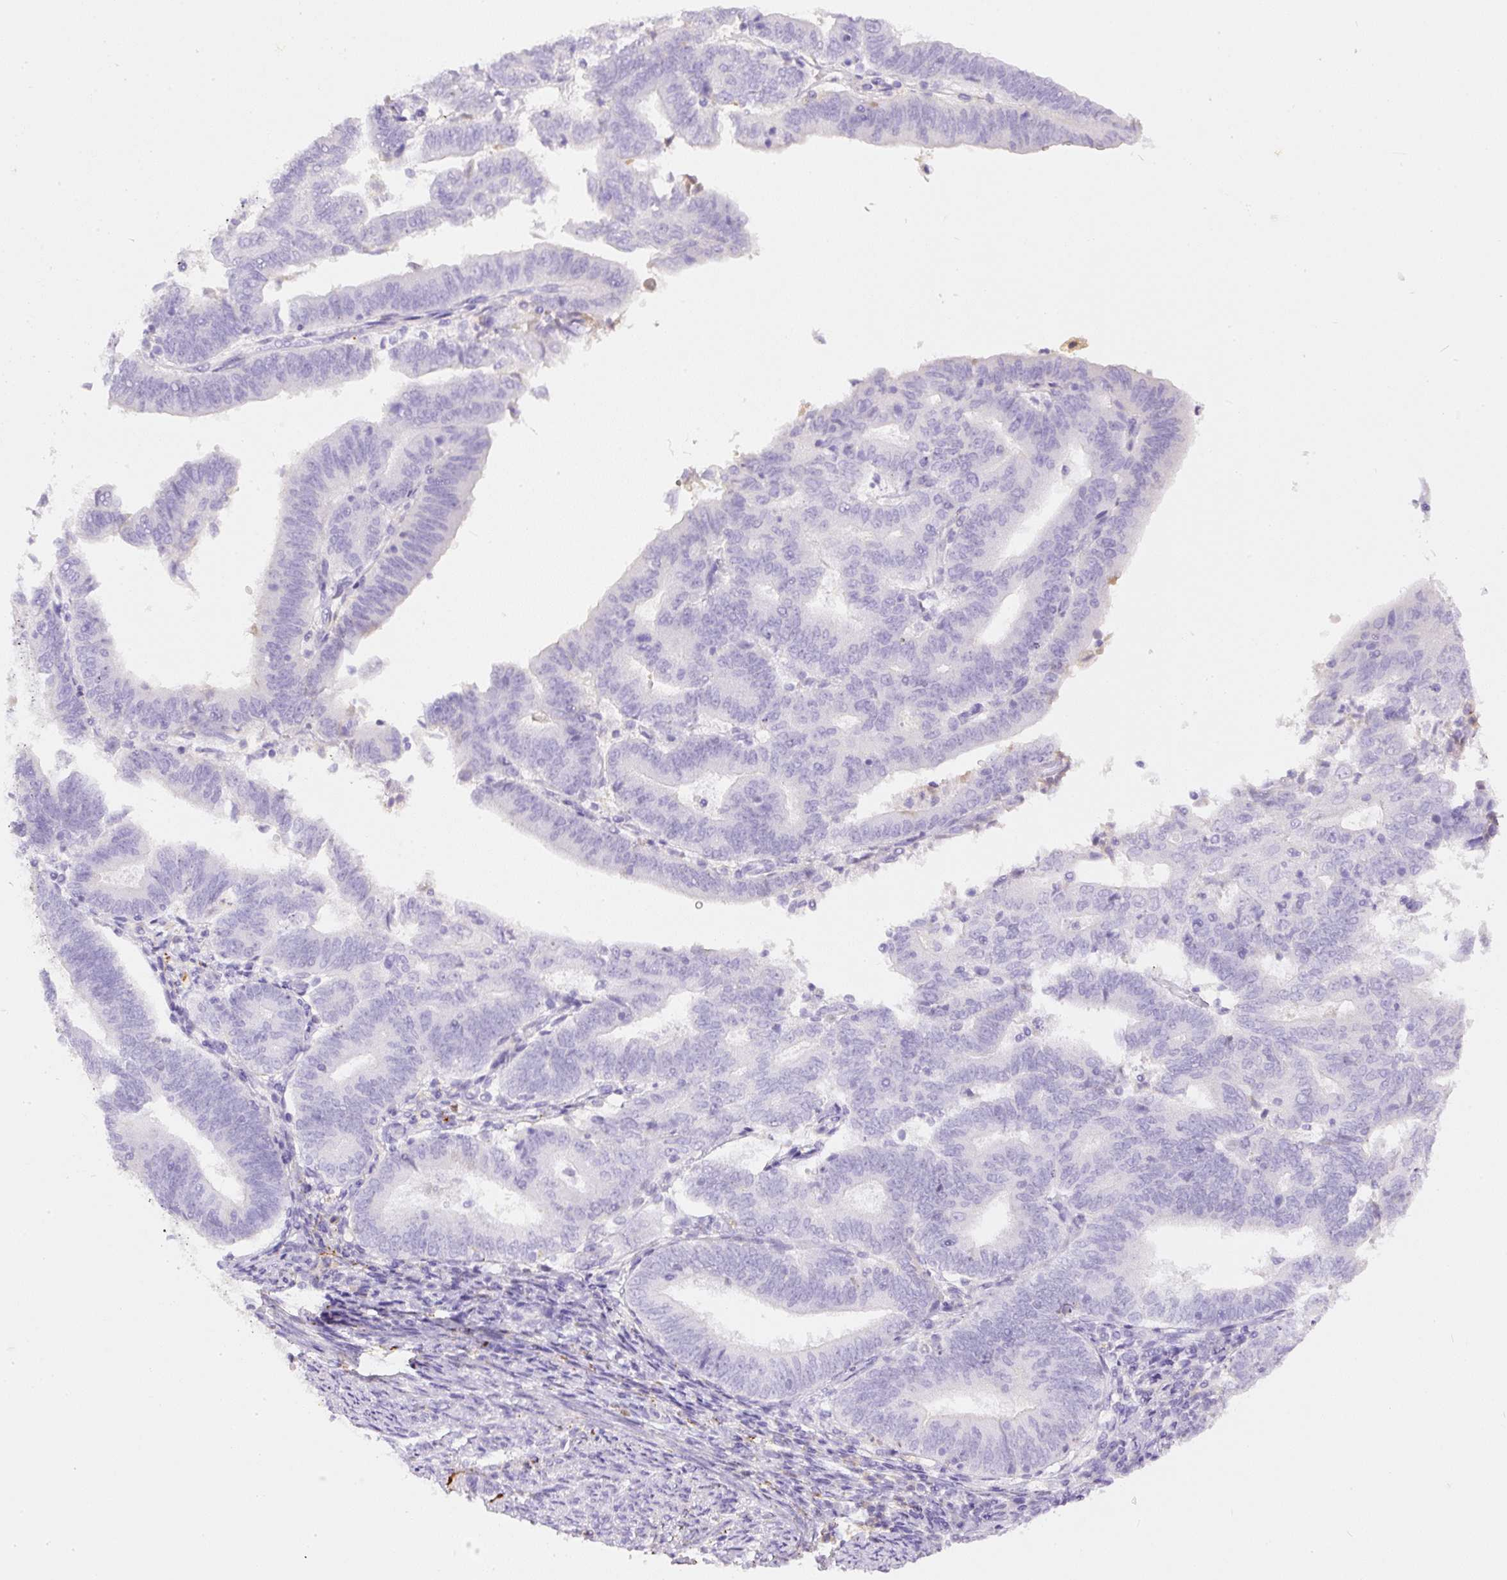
{"staining": {"intensity": "negative", "quantity": "none", "location": "none"}, "tissue": "endometrial cancer", "cell_type": "Tumor cells", "image_type": "cancer", "snomed": [{"axis": "morphology", "description": "Adenocarcinoma, NOS"}, {"axis": "topography", "description": "Endometrium"}], "caption": "Endometrial cancer stained for a protein using IHC shows no positivity tumor cells.", "gene": "APCS", "patient": {"sex": "female", "age": 70}}